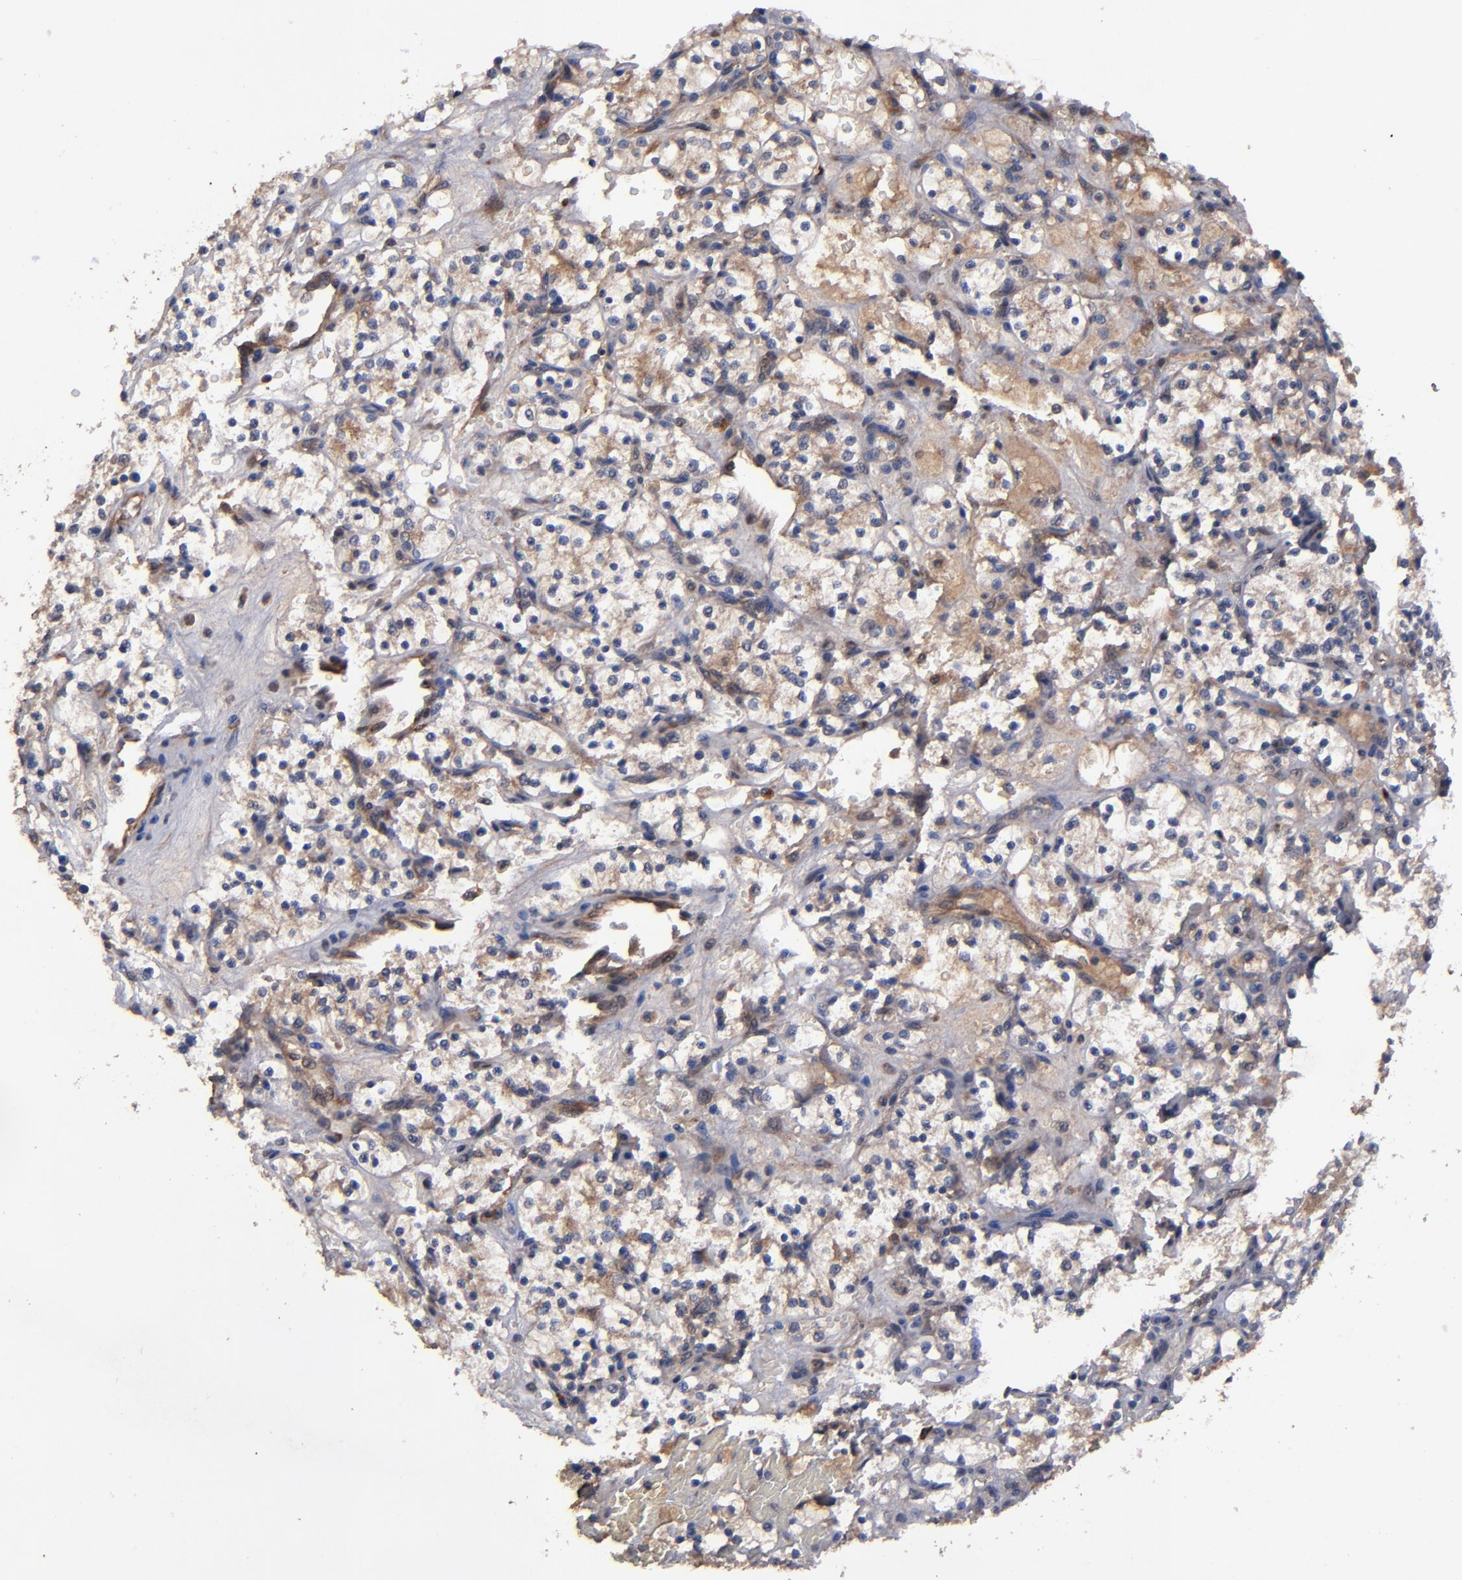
{"staining": {"intensity": "moderate", "quantity": "25%-75%", "location": "cytoplasmic/membranous"}, "tissue": "renal cancer", "cell_type": "Tumor cells", "image_type": "cancer", "snomed": [{"axis": "morphology", "description": "Adenocarcinoma, NOS"}, {"axis": "topography", "description": "Kidney"}], "caption": "Immunohistochemistry (DAB) staining of human adenocarcinoma (renal) reveals moderate cytoplasmic/membranous protein positivity in about 25%-75% of tumor cells.", "gene": "BDKRB1", "patient": {"sex": "female", "age": 60}}